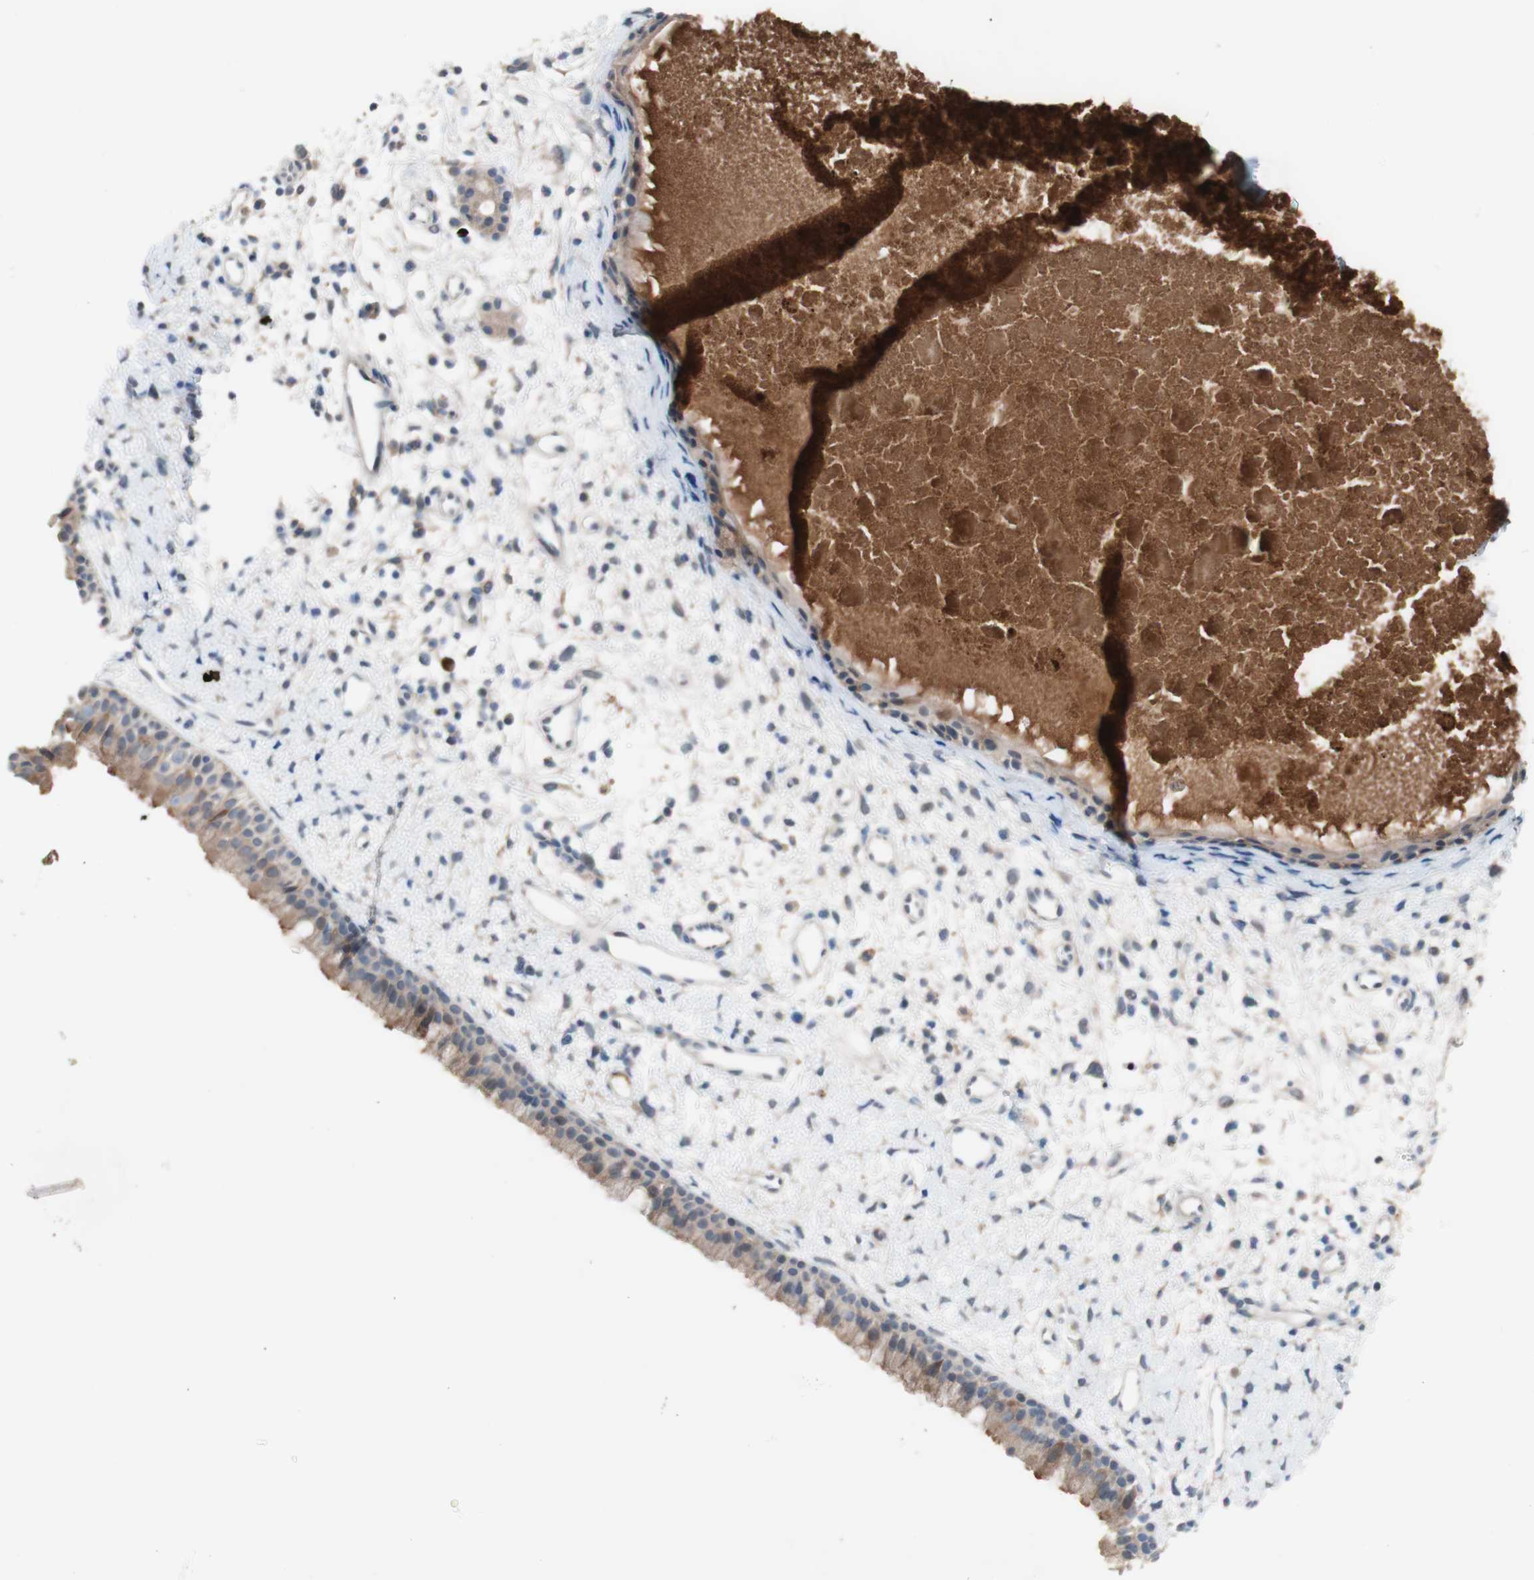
{"staining": {"intensity": "moderate", "quantity": ">75%", "location": "cytoplasmic/membranous"}, "tissue": "nasopharynx", "cell_type": "Respiratory epithelial cells", "image_type": "normal", "snomed": [{"axis": "morphology", "description": "Normal tissue, NOS"}, {"axis": "topography", "description": "Nasopharynx"}], "caption": "DAB immunohistochemical staining of normal human nasopharynx reveals moderate cytoplasmic/membranous protein positivity in approximately >75% of respiratory epithelial cells. The staining is performed using DAB (3,3'-diaminobenzidine) brown chromogen to label protein expression. The nuclei are counter-stained blue using hematoxylin.", "gene": "PEX2", "patient": {"sex": "male", "age": 22}}